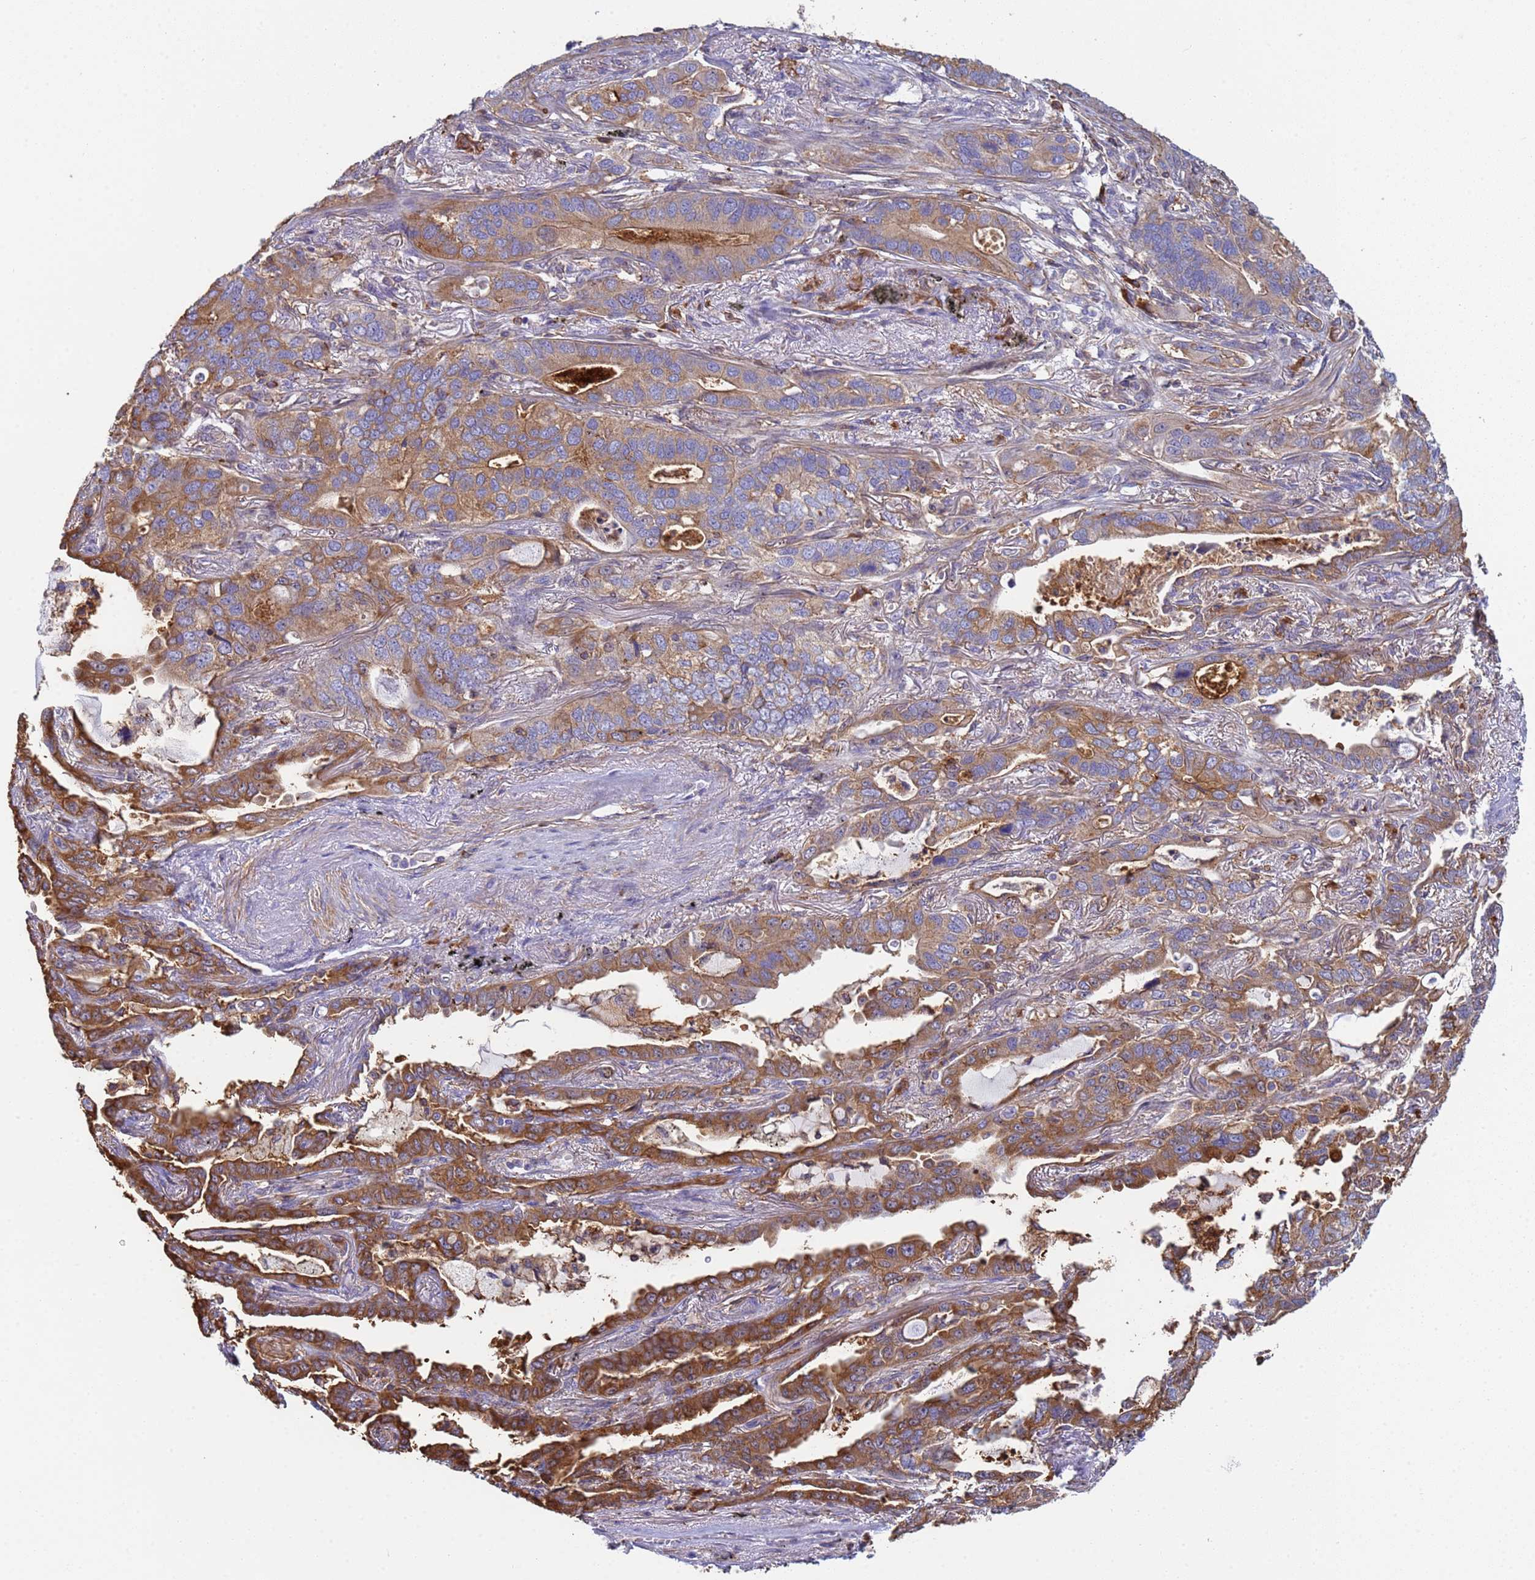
{"staining": {"intensity": "strong", "quantity": ">75%", "location": "cytoplasmic/membranous"}, "tissue": "lung cancer", "cell_type": "Tumor cells", "image_type": "cancer", "snomed": [{"axis": "morphology", "description": "Adenocarcinoma, NOS"}, {"axis": "topography", "description": "Lung"}], "caption": "Immunohistochemistry (IHC) photomicrograph of human lung cancer (adenocarcinoma) stained for a protein (brown), which displays high levels of strong cytoplasmic/membranous positivity in about >75% of tumor cells.", "gene": "ZNG1B", "patient": {"sex": "male", "age": 67}}